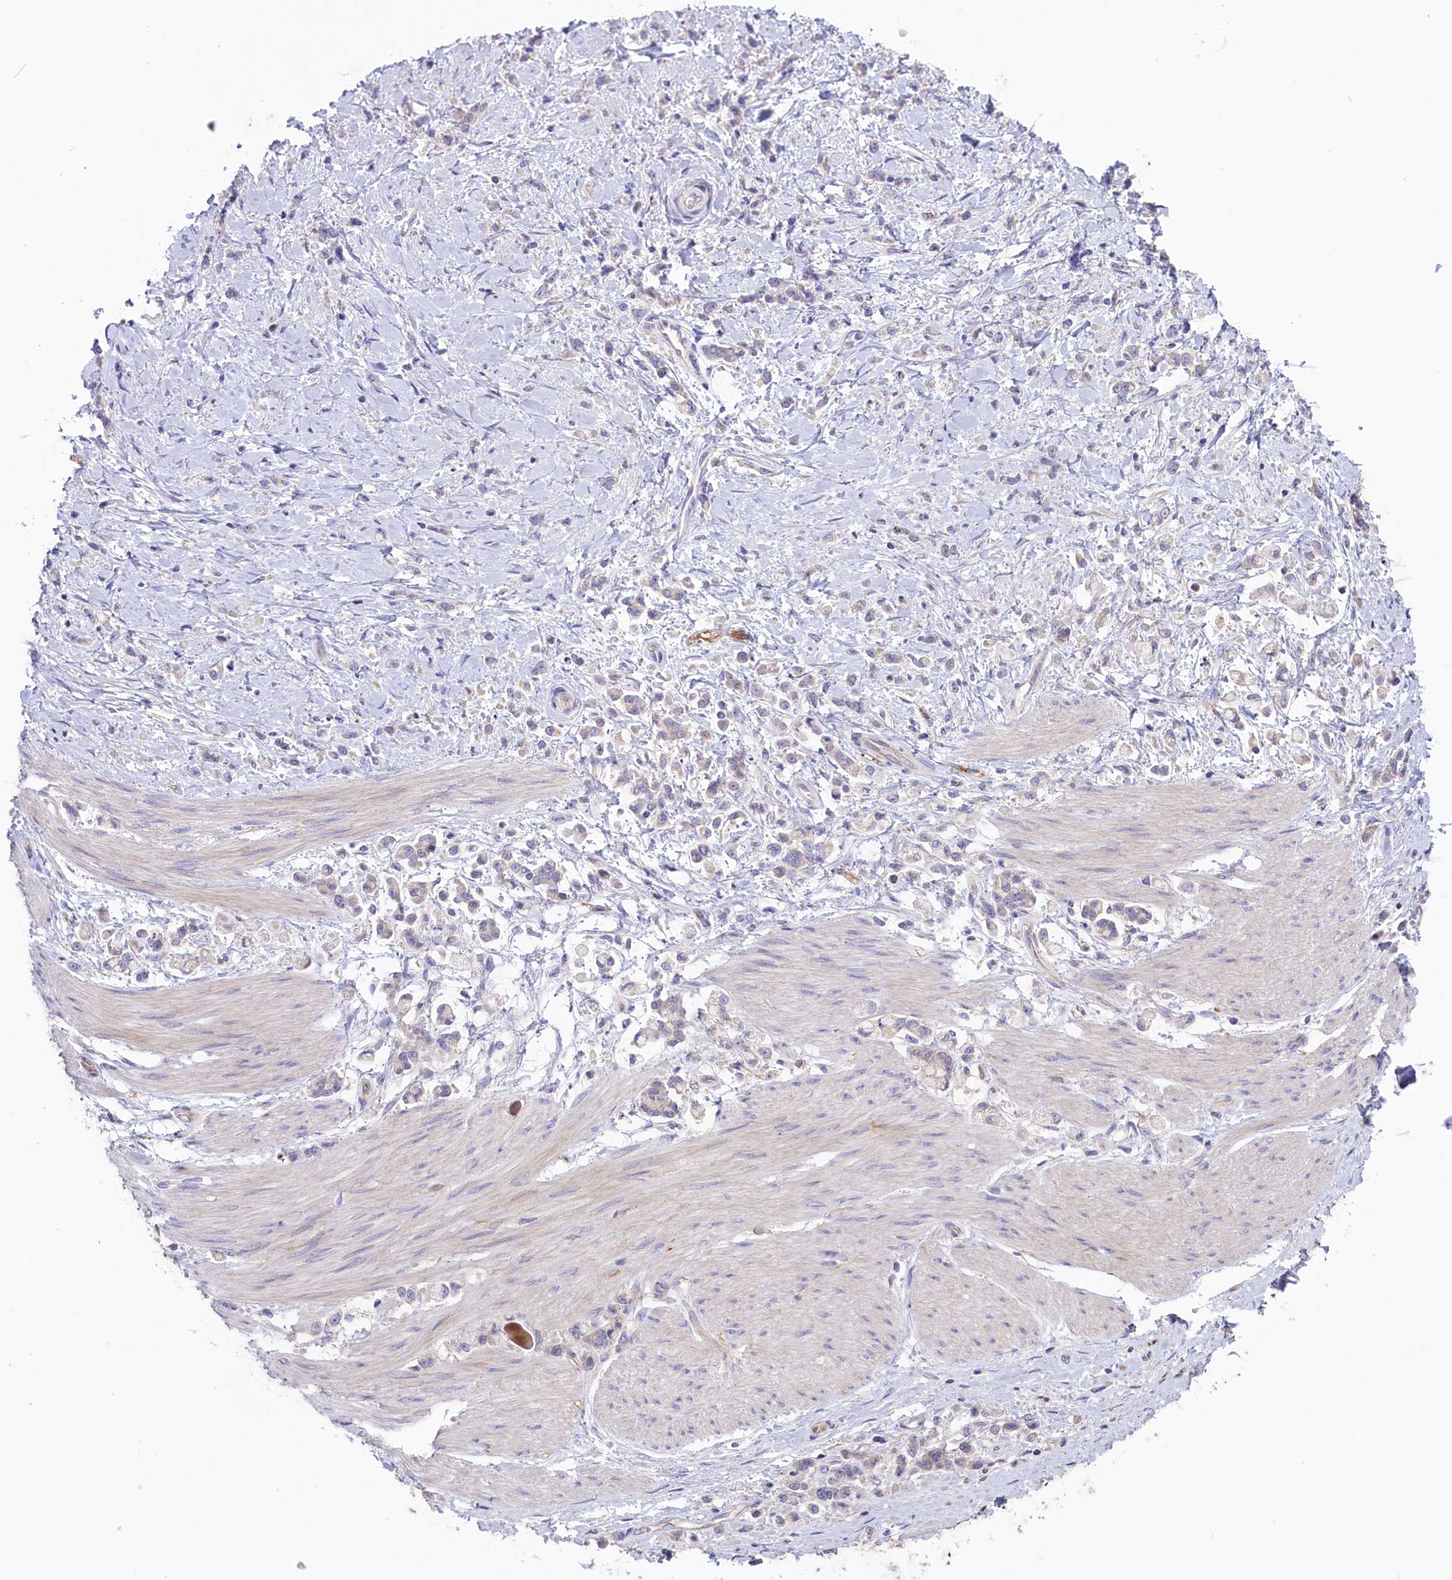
{"staining": {"intensity": "negative", "quantity": "none", "location": "none"}, "tissue": "stomach cancer", "cell_type": "Tumor cells", "image_type": "cancer", "snomed": [{"axis": "morphology", "description": "Adenocarcinoma, NOS"}, {"axis": "topography", "description": "Stomach"}], "caption": "A photomicrograph of human stomach cancer (adenocarcinoma) is negative for staining in tumor cells.", "gene": "CD99L2", "patient": {"sex": "female", "age": 60}}